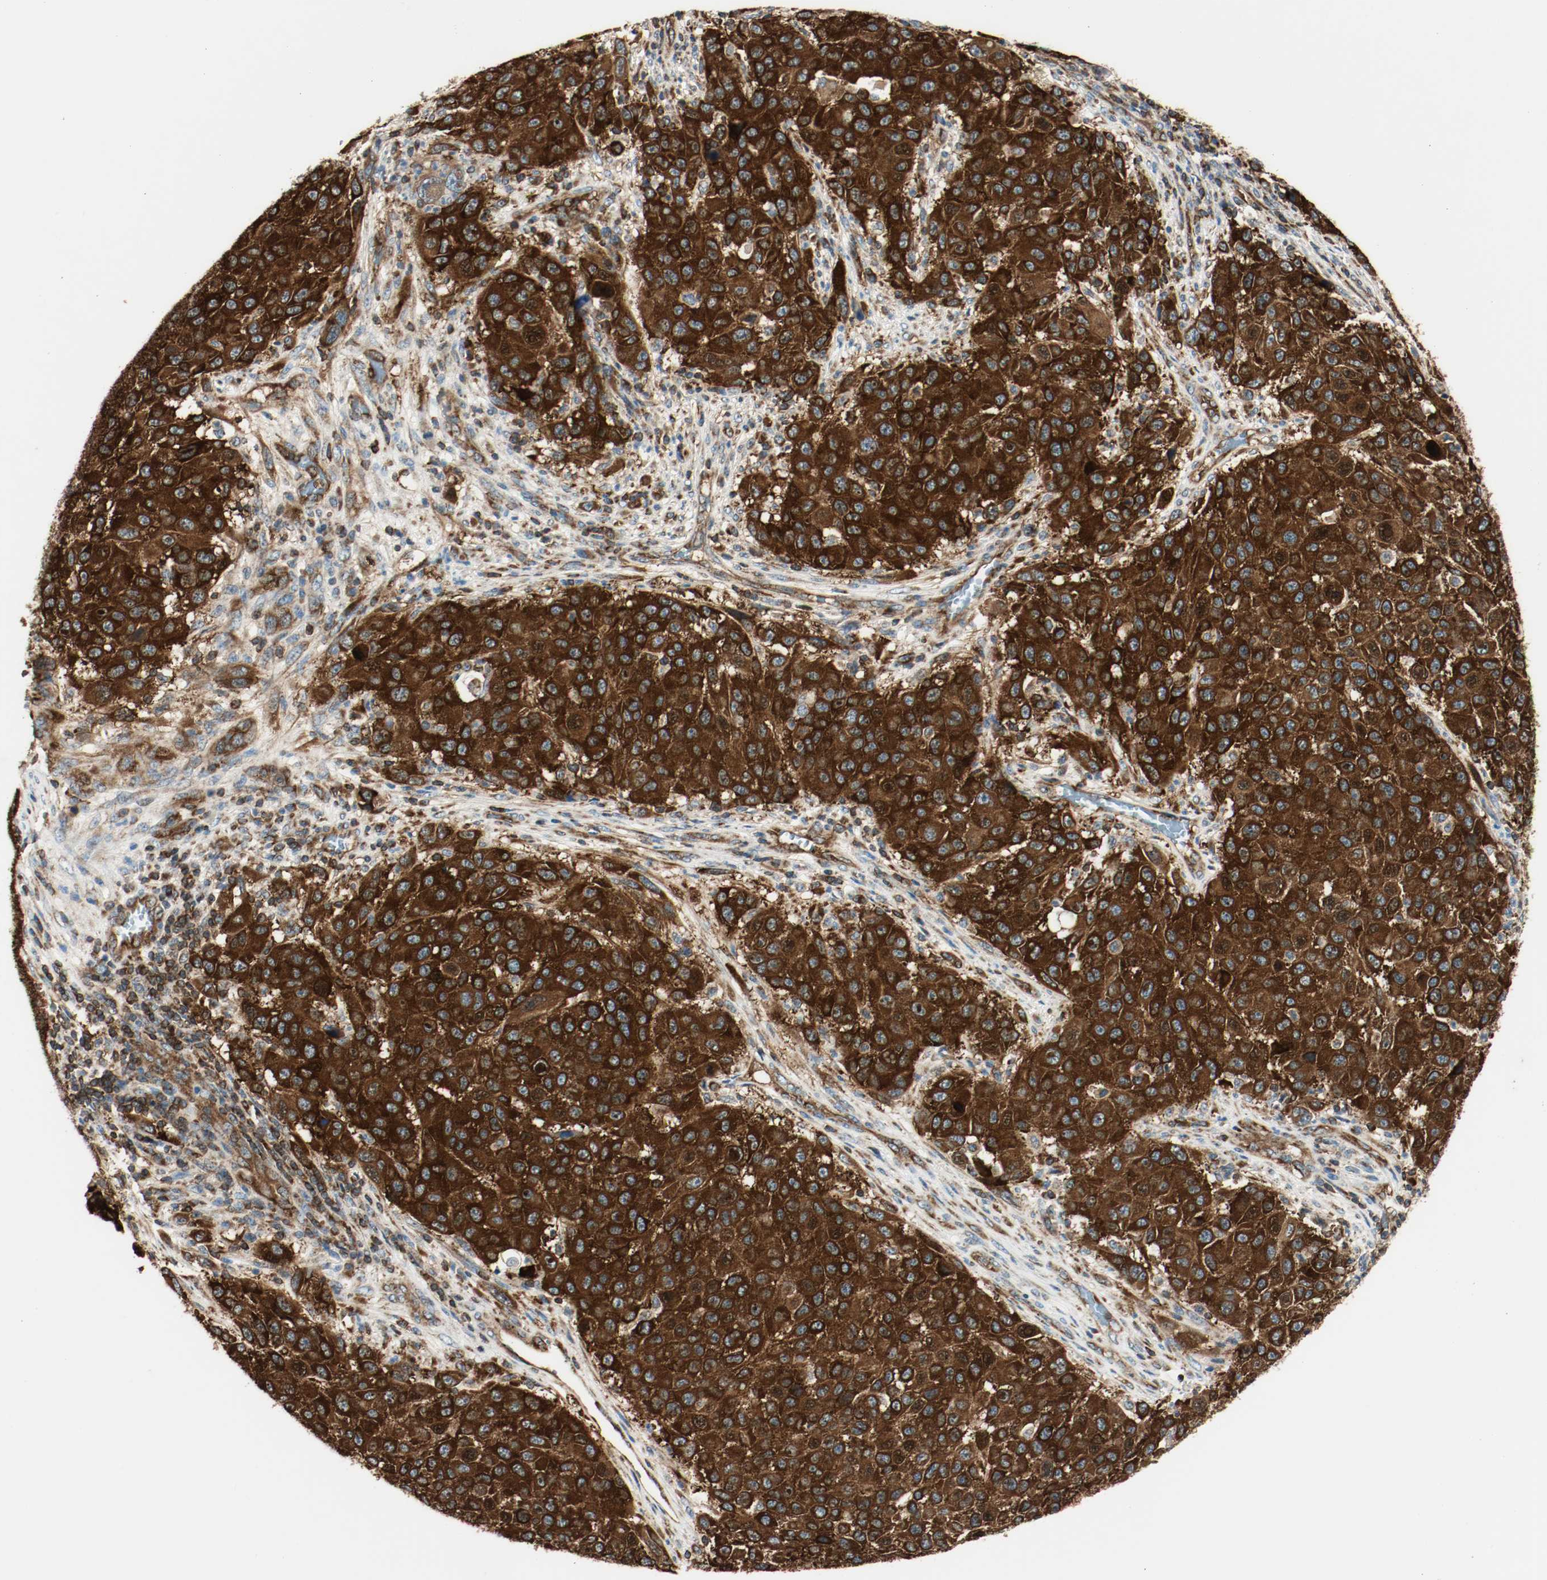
{"staining": {"intensity": "strong", "quantity": ">75%", "location": "cytoplasmic/membranous"}, "tissue": "melanoma", "cell_type": "Tumor cells", "image_type": "cancer", "snomed": [{"axis": "morphology", "description": "Malignant melanoma, Metastatic site"}, {"axis": "topography", "description": "Lymph node"}], "caption": "Immunohistochemistry of human malignant melanoma (metastatic site) shows high levels of strong cytoplasmic/membranous staining in about >75% of tumor cells. Using DAB (brown) and hematoxylin (blue) stains, captured at high magnification using brightfield microscopy.", "gene": "PLCG1", "patient": {"sex": "male", "age": 61}}